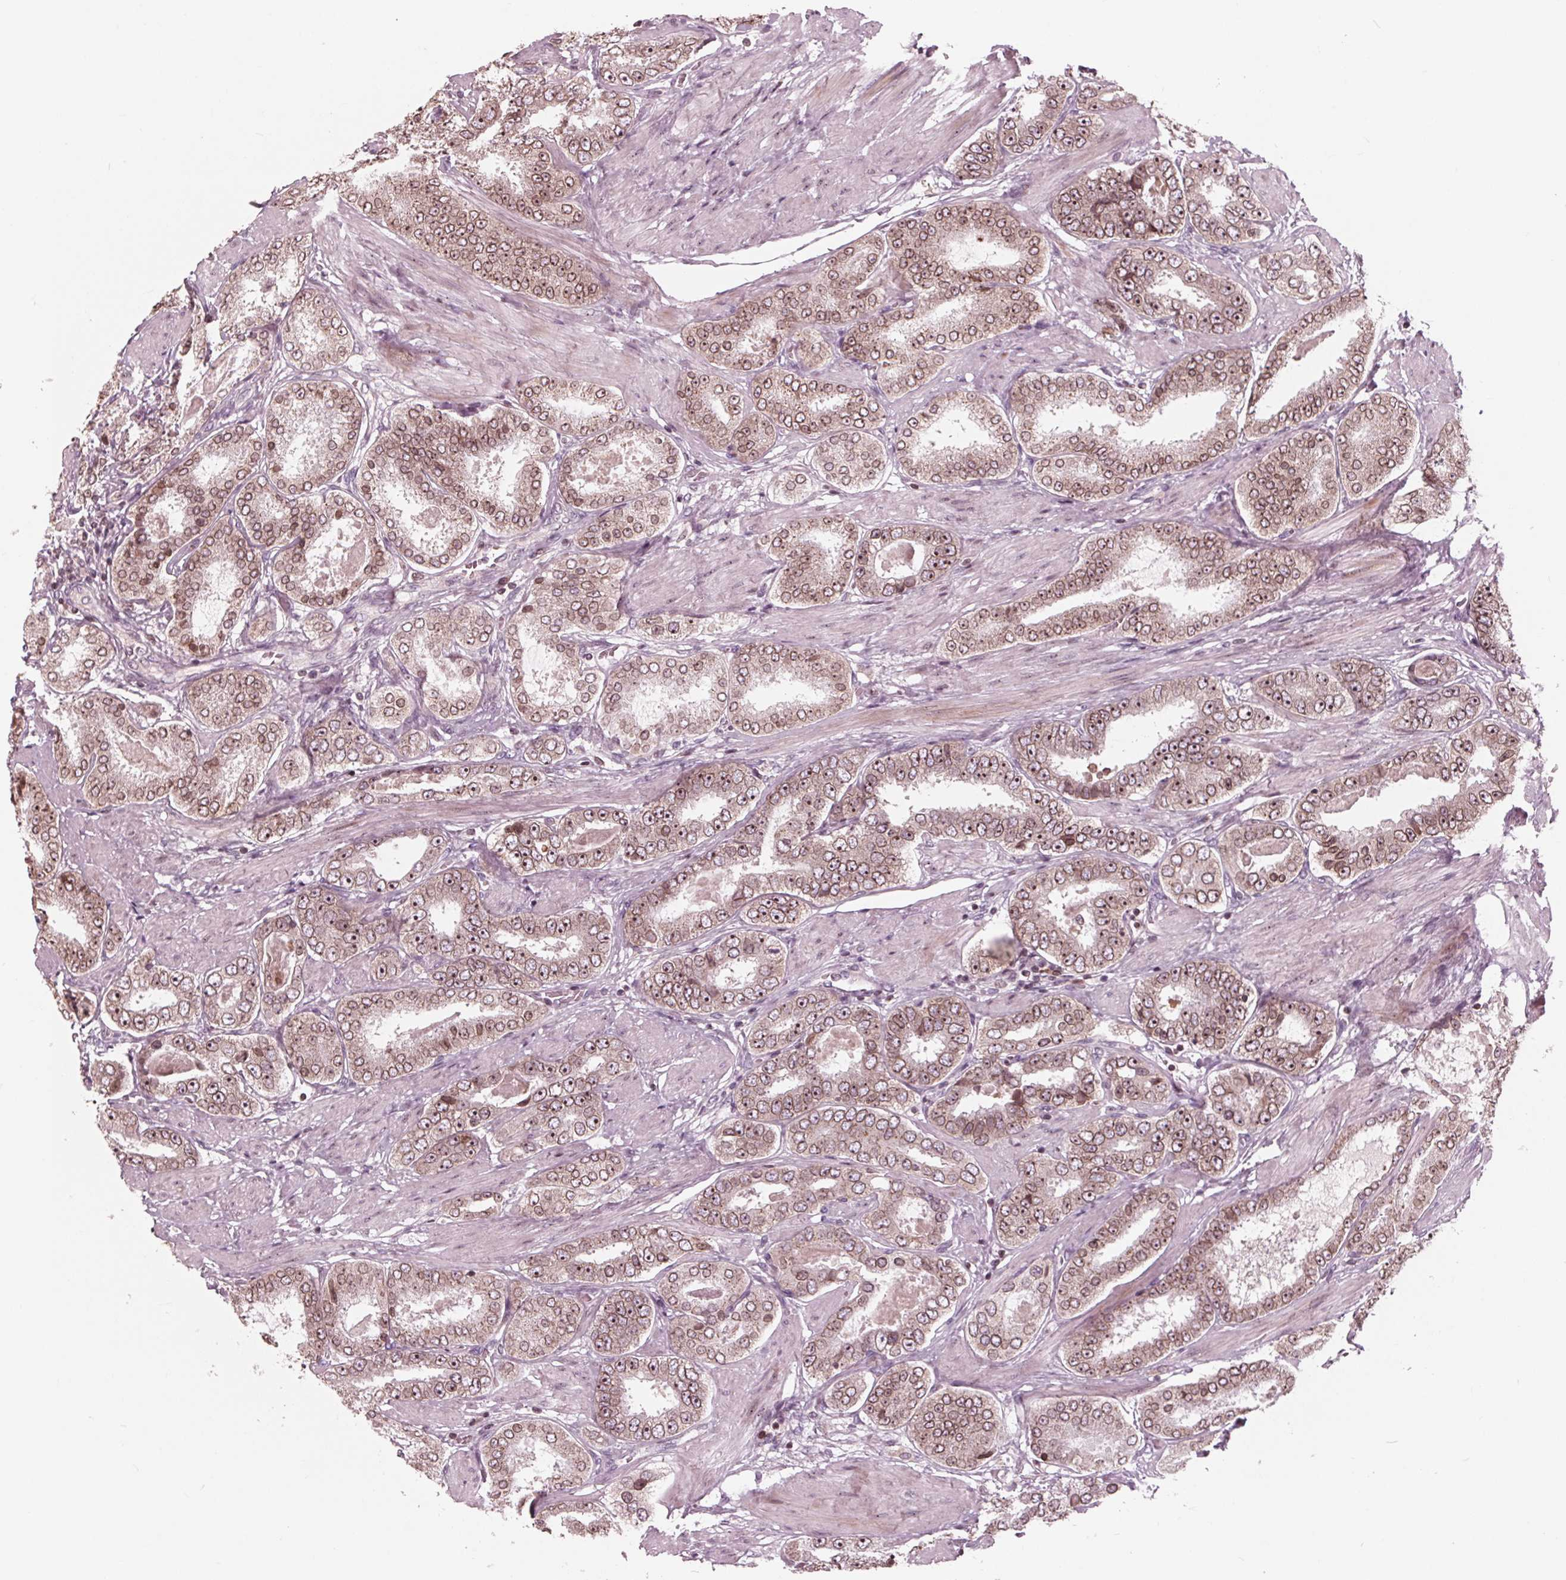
{"staining": {"intensity": "moderate", "quantity": ">75%", "location": "cytoplasmic/membranous,nuclear"}, "tissue": "prostate cancer", "cell_type": "Tumor cells", "image_type": "cancer", "snomed": [{"axis": "morphology", "description": "Adenocarcinoma, High grade"}, {"axis": "topography", "description": "Prostate"}], "caption": "An image showing moderate cytoplasmic/membranous and nuclear positivity in approximately >75% of tumor cells in prostate adenocarcinoma (high-grade), as visualized by brown immunohistochemical staining.", "gene": "NUP210", "patient": {"sex": "male", "age": 63}}